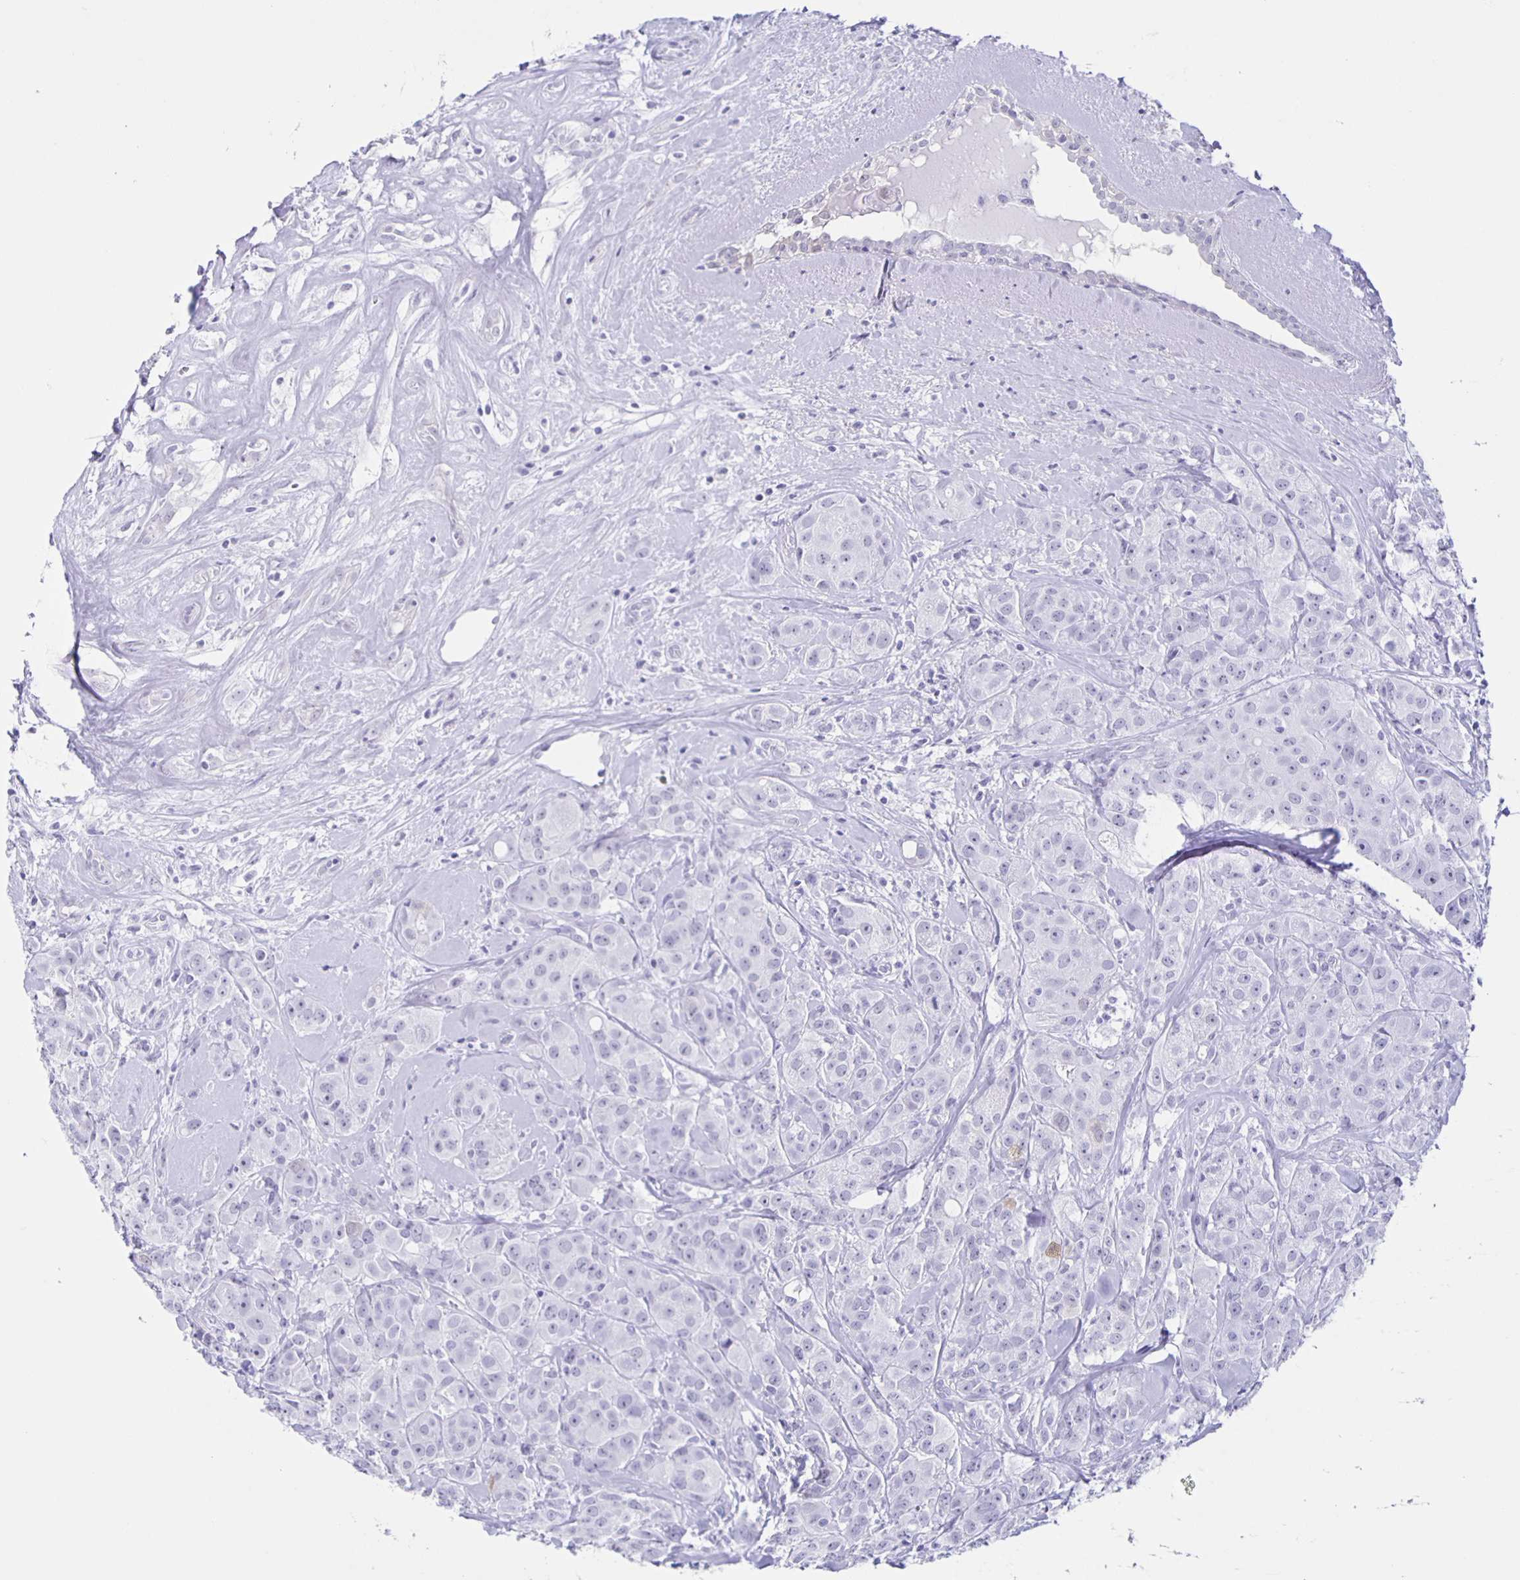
{"staining": {"intensity": "negative", "quantity": "none", "location": "none"}, "tissue": "breast cancer", "cell_type": "Tumor cells", "image_type": "cancer", "snomed": [{"axis": "morphology", "description": "Normal tissue, NOS"}, {"axis": "morphology", "description": "Duct carcinoma"}, {"axis": "topography", "description": "Breast"}], "caption": "Immunohistochemical staining of infiltrating ductal carcinoma (breast) demonstrates no significant positivity in tumor cells.", "gene": "TPPP", "patient": {"sex": "female", "age": 43}}